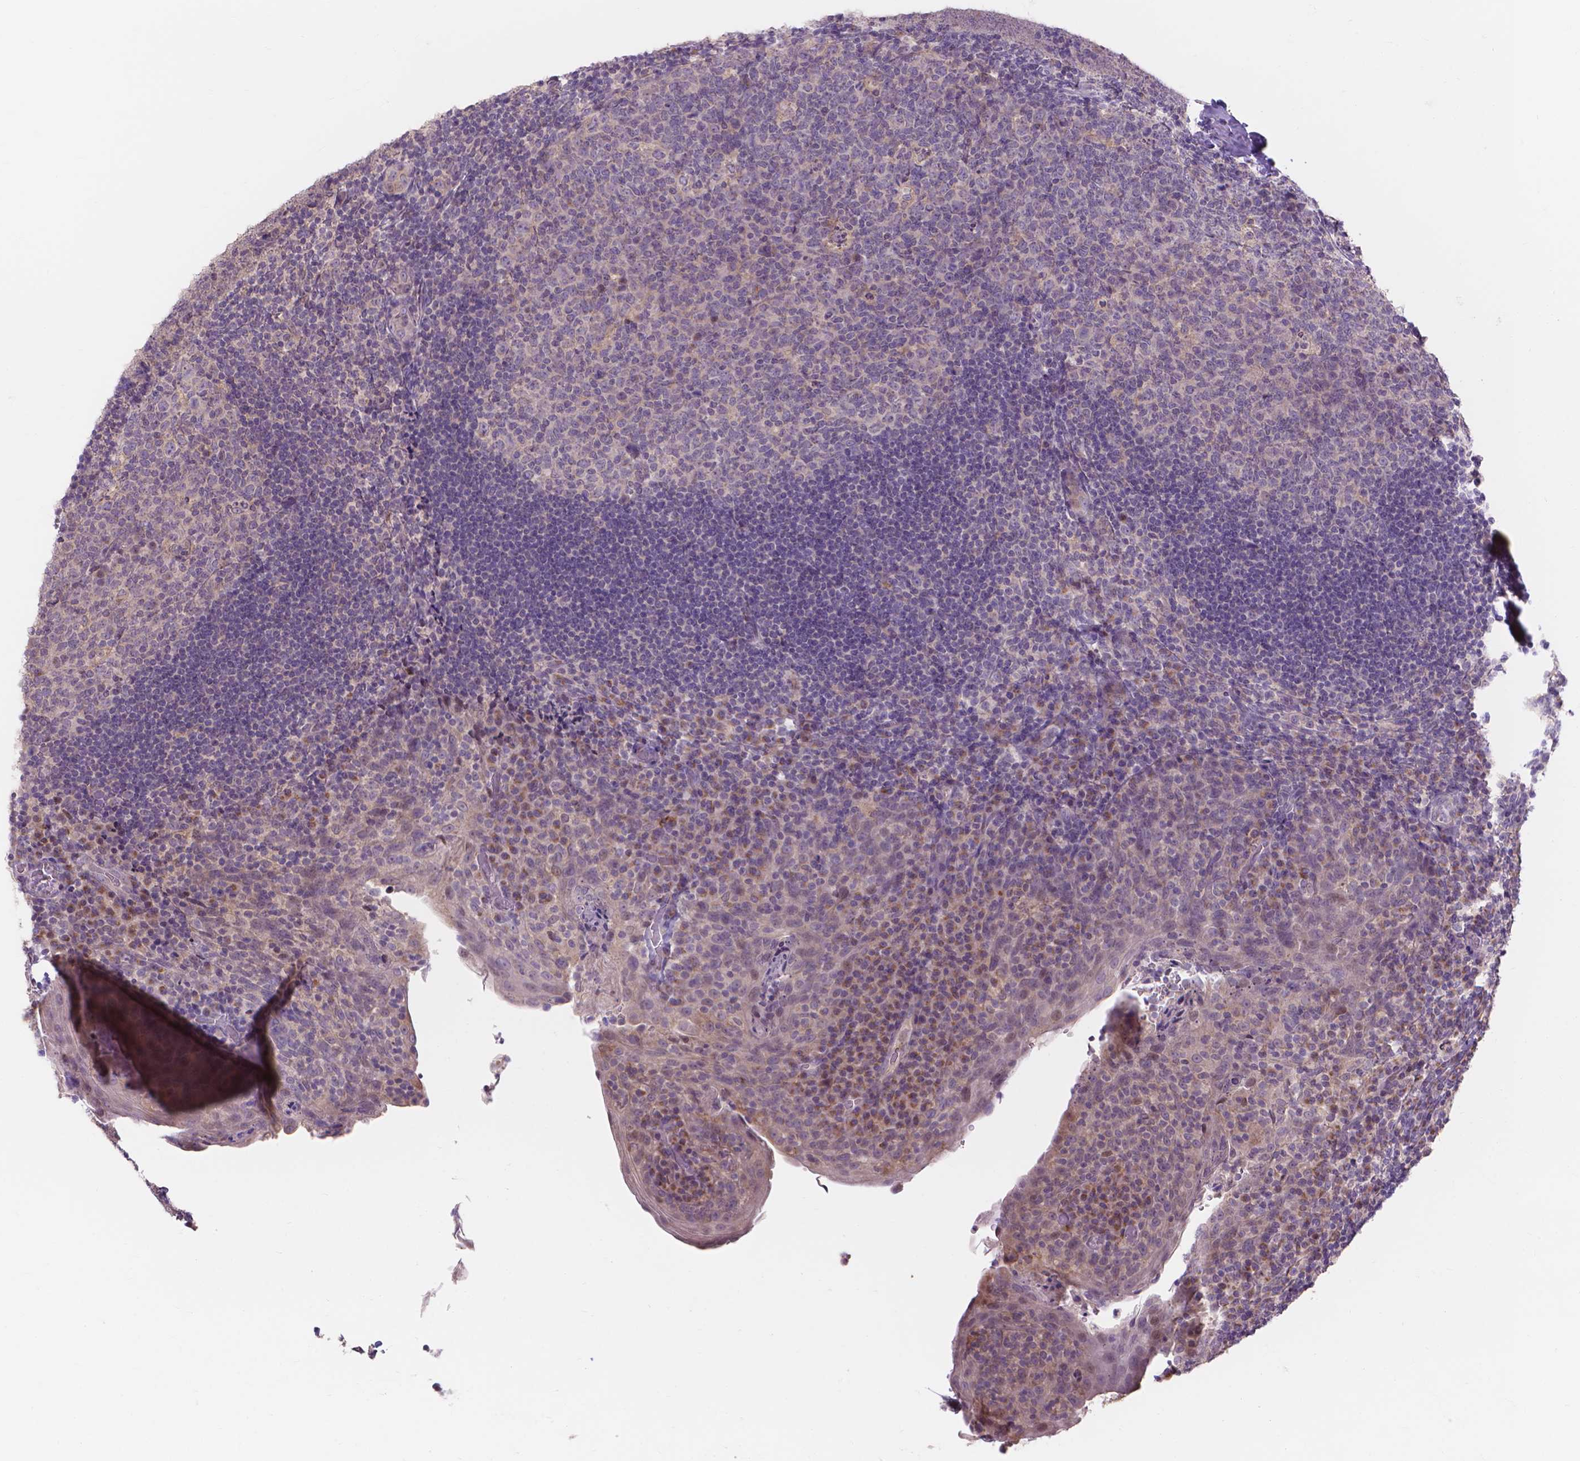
{"staining": {"intensity": "negative", "quantity": "none", "location": "none"}, "tissue": "tonsil", "cell_type": "Germinal center cells", "image_type": "normal", "snomed": [{"axis": "morphology", "description": "Normal tissue, NOS"}, {"axis": "topography", "description": "Tonsil"}], "caption": "DAB immunohistochemical staining of normal tonsil exhibits no significant positivity in germinal center cells.", "gene": "PRDM13", "patient": {"sex": "male", "age": 17}}